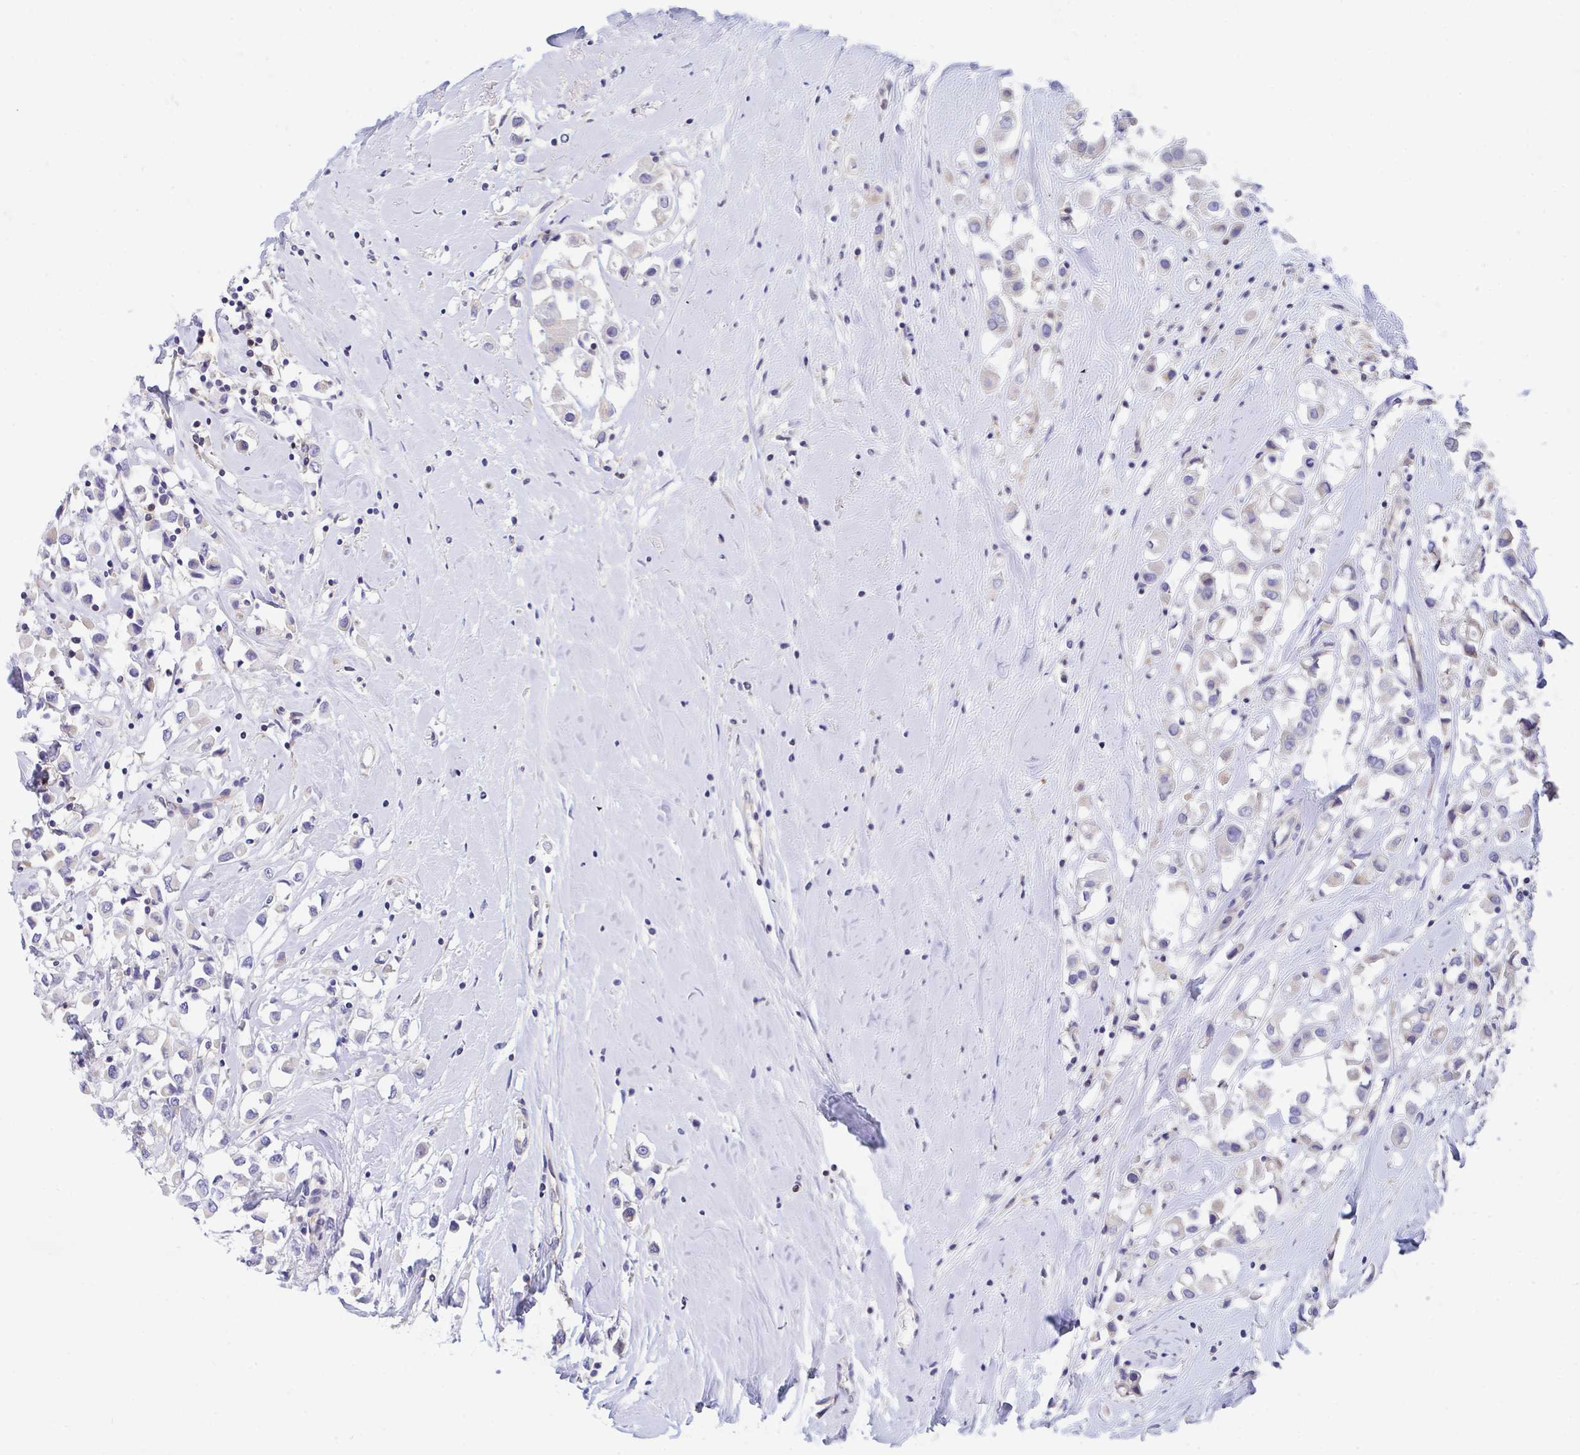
{"staining": {"intensity": "negative", "quantity": "none", "location": "none"}, "tissue": "breast cancer", "cell_type": "Tumor cells", "image_type": "cancer", "snomed": [{"axis": "morphology", "description": "Duct carcinoma"}, {"axis": "topography", "description": "Breast"}], "caption": "Breast intraductal carcinoma was stained to show a protein in brown. There is no significant positivity in tumor cells.", "gene": "P2RX3", "patient": {"sex": "female", "age": 61}}